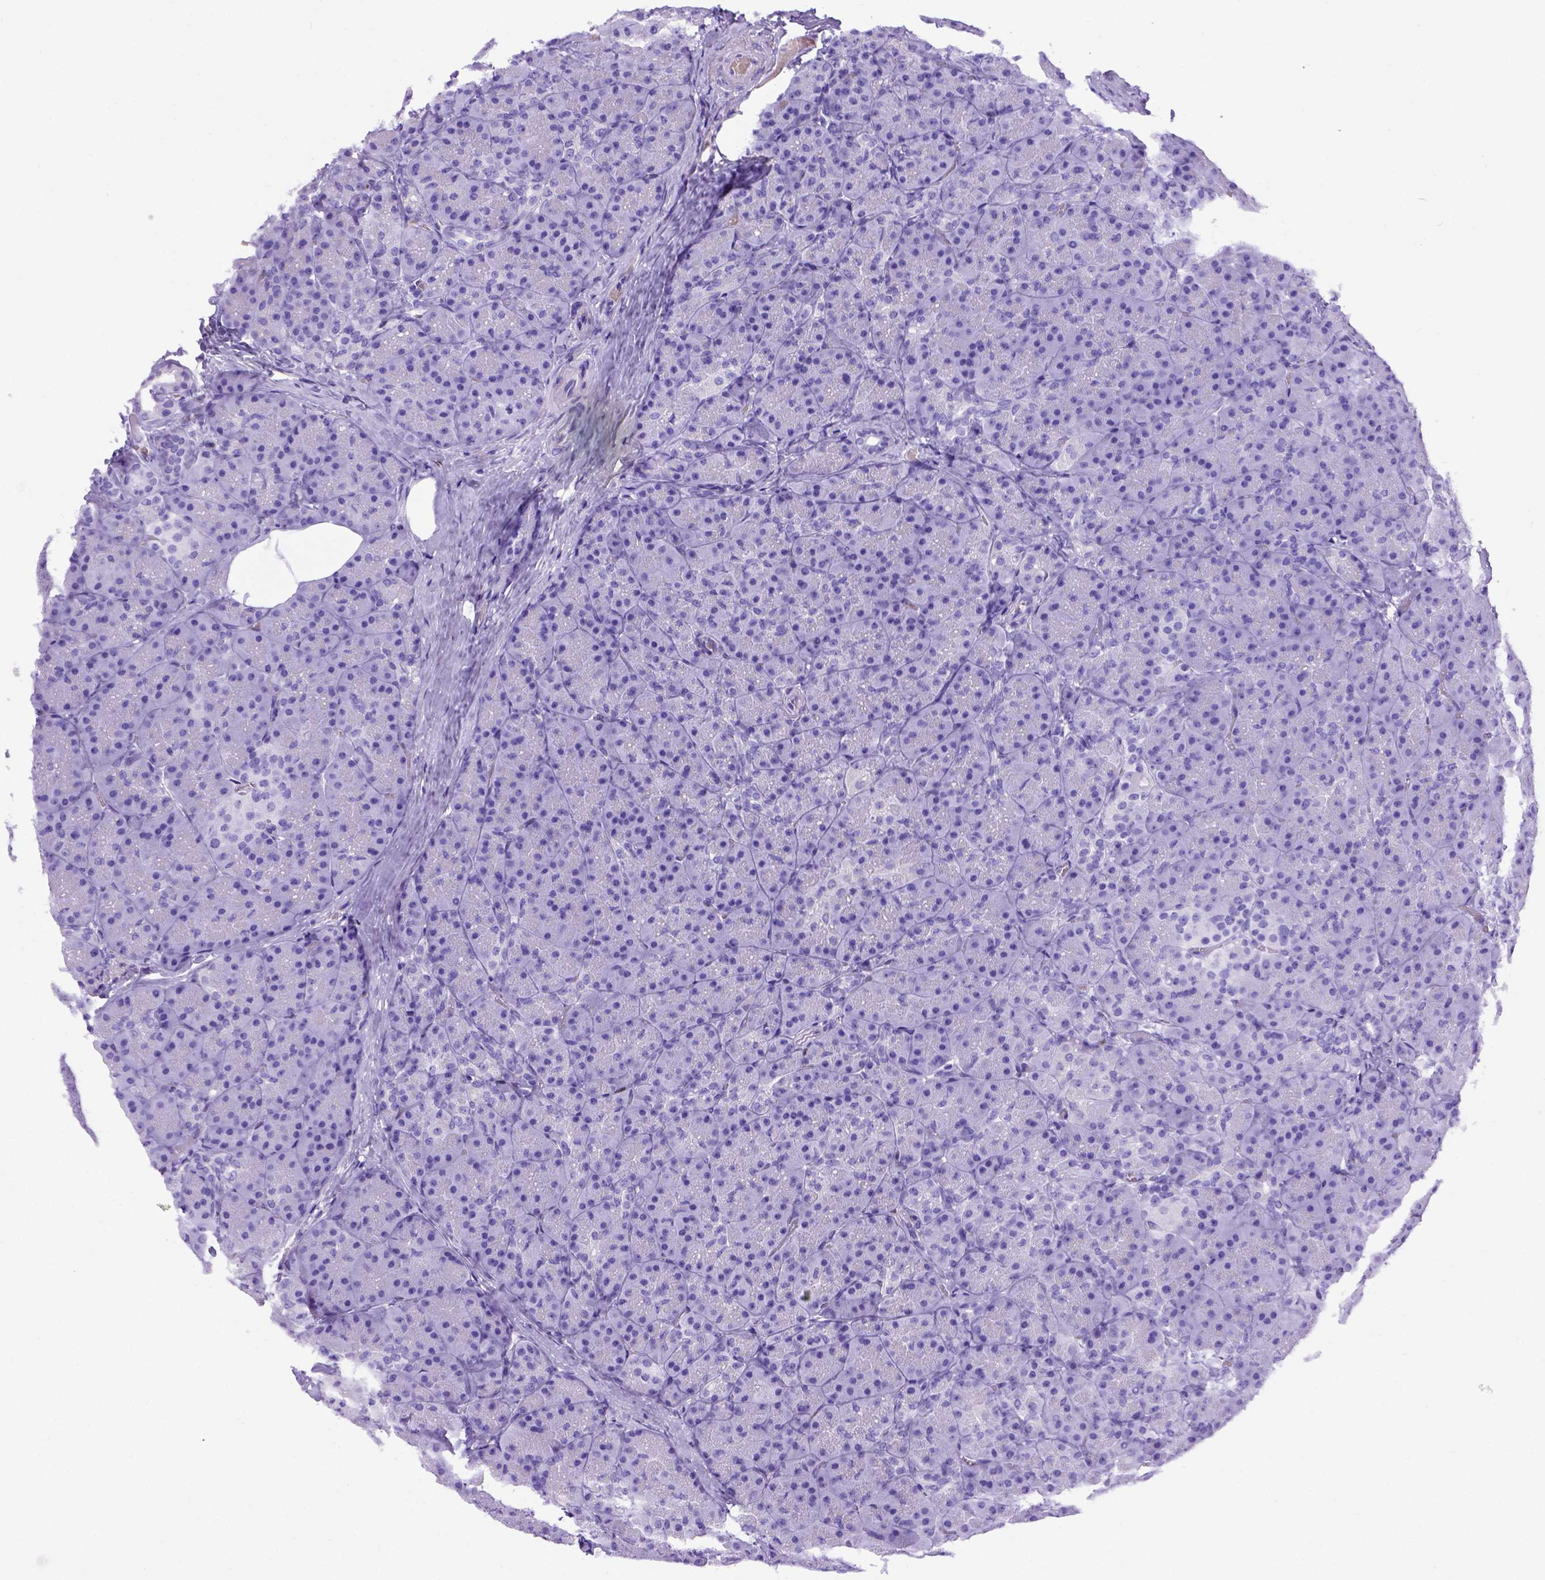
{"staining": {"intensity": "negative", "quantity": "none", "location": "none"}, "tissue": "pancreas", "cell_type": "Exocrine glandular cells", "image_type": "normal", "snomed": [{"axis": "morphology", "description": "Normal tissue, NOS"}, {"axis": "topography", "description": "Pancreas"}], "caption": "The photomicrograph demonstrates no significant positivity in exocrine glandular cells of pancreas. (Brightfield microscopy of DAB (3,3'-diaminobenzidine) immunohistochemistry at high magnification).", "gene": "MEOX2", "patient": {"sex": "male", "age": 57}}